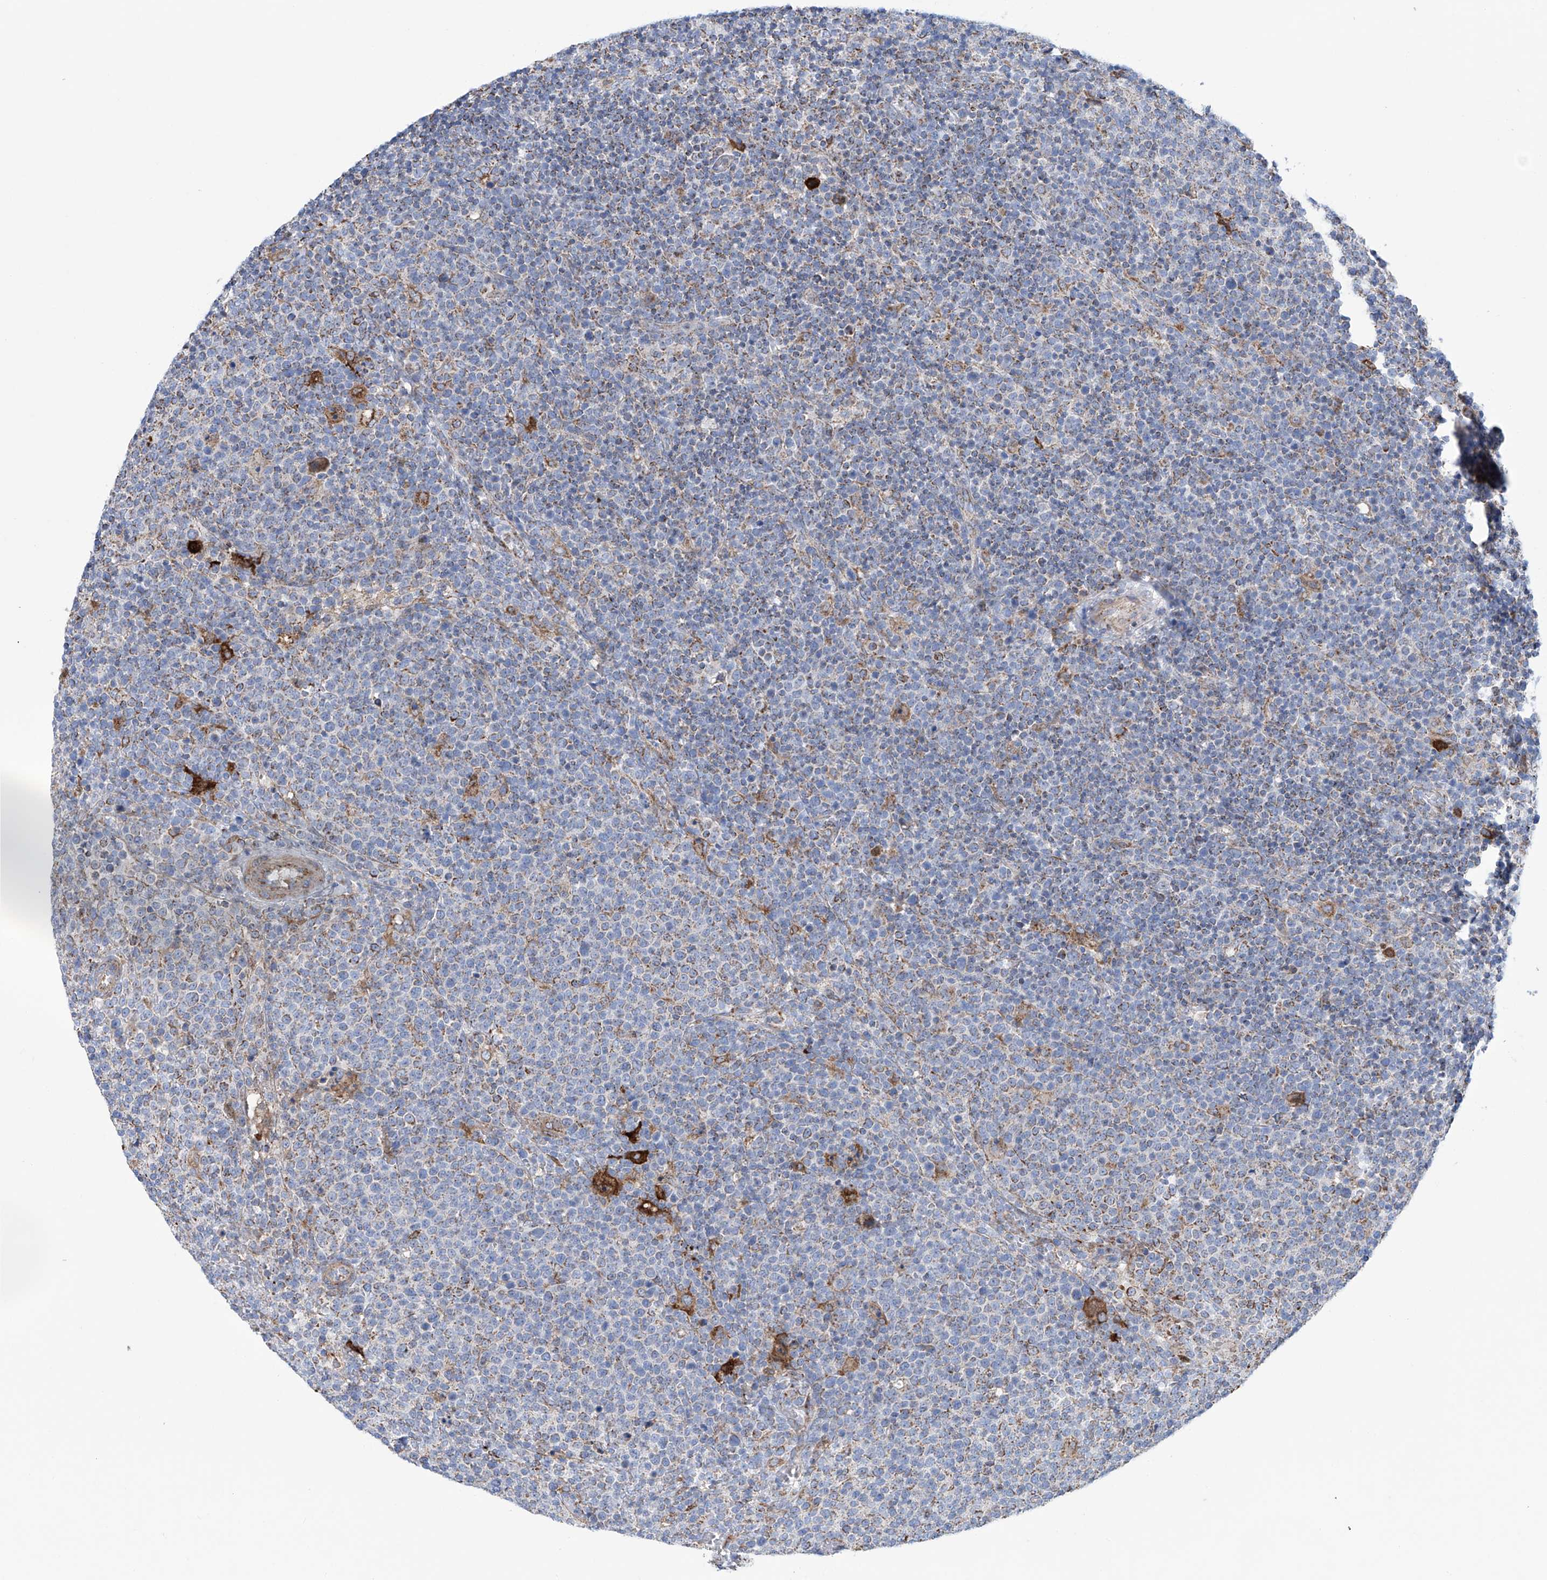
{"staining": {"intensity": "weak", "quantity": "<25%", "location": "cytoplasmic/membranous"}, "tissue": "lymphoma", "cell_type": "Tumor cells", "image_type": "cancer", "snomed": [{"axis": "morphology", "description": "Malignant lymphoma, non-Hodgkin's type, High grade"}, {"axis": "topography", "description": "Lymph node"}], "caption": "Tumor cells are negative for brown protein staining in lymphoma. (DAB (3,3'-diaminobenzidine) immunohistochemistry with hematoxylin counter stain).", "gene": "ALDH6A1", "patient": {"sex": "male", "age": 61}}